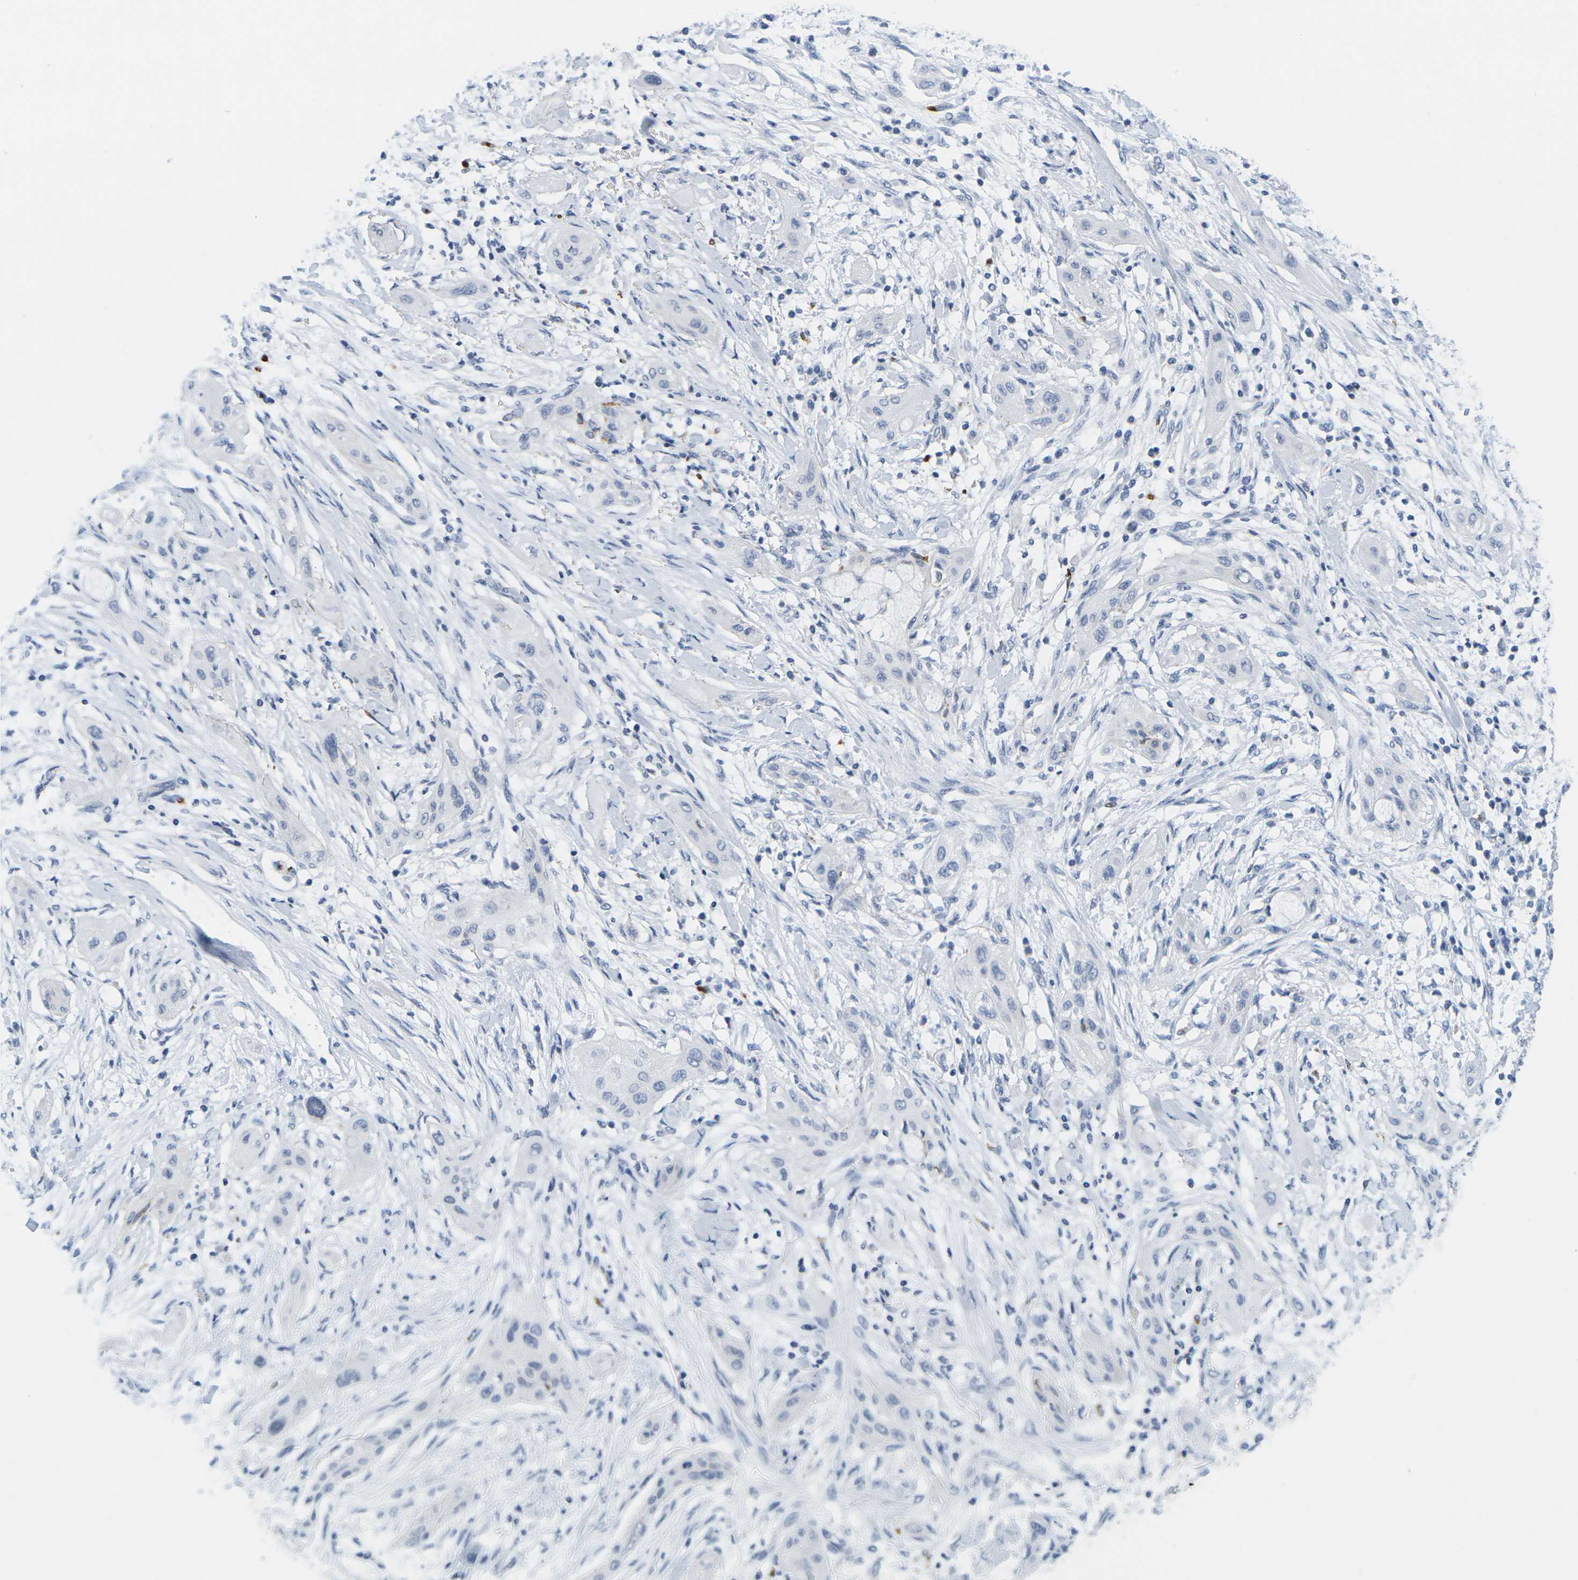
{"staining": {"intensity": "negative", "quantity": "none", "location": "none"}, "tissue": "lung cancer", "cell_type": "Tumor cells", "image_type": "cancer", "snomed": [{"axis": "morphology", "description": "Squamous cell carcinoma, NOS"}, {"axis": "topography", "description": "Lung"}], "caption": "Tumor cells show no significant positivity in lung cancer (squamous cell carcinoma).", "gene": "HLA-DOB", "patient": {"sex": "female", "age": 47}}